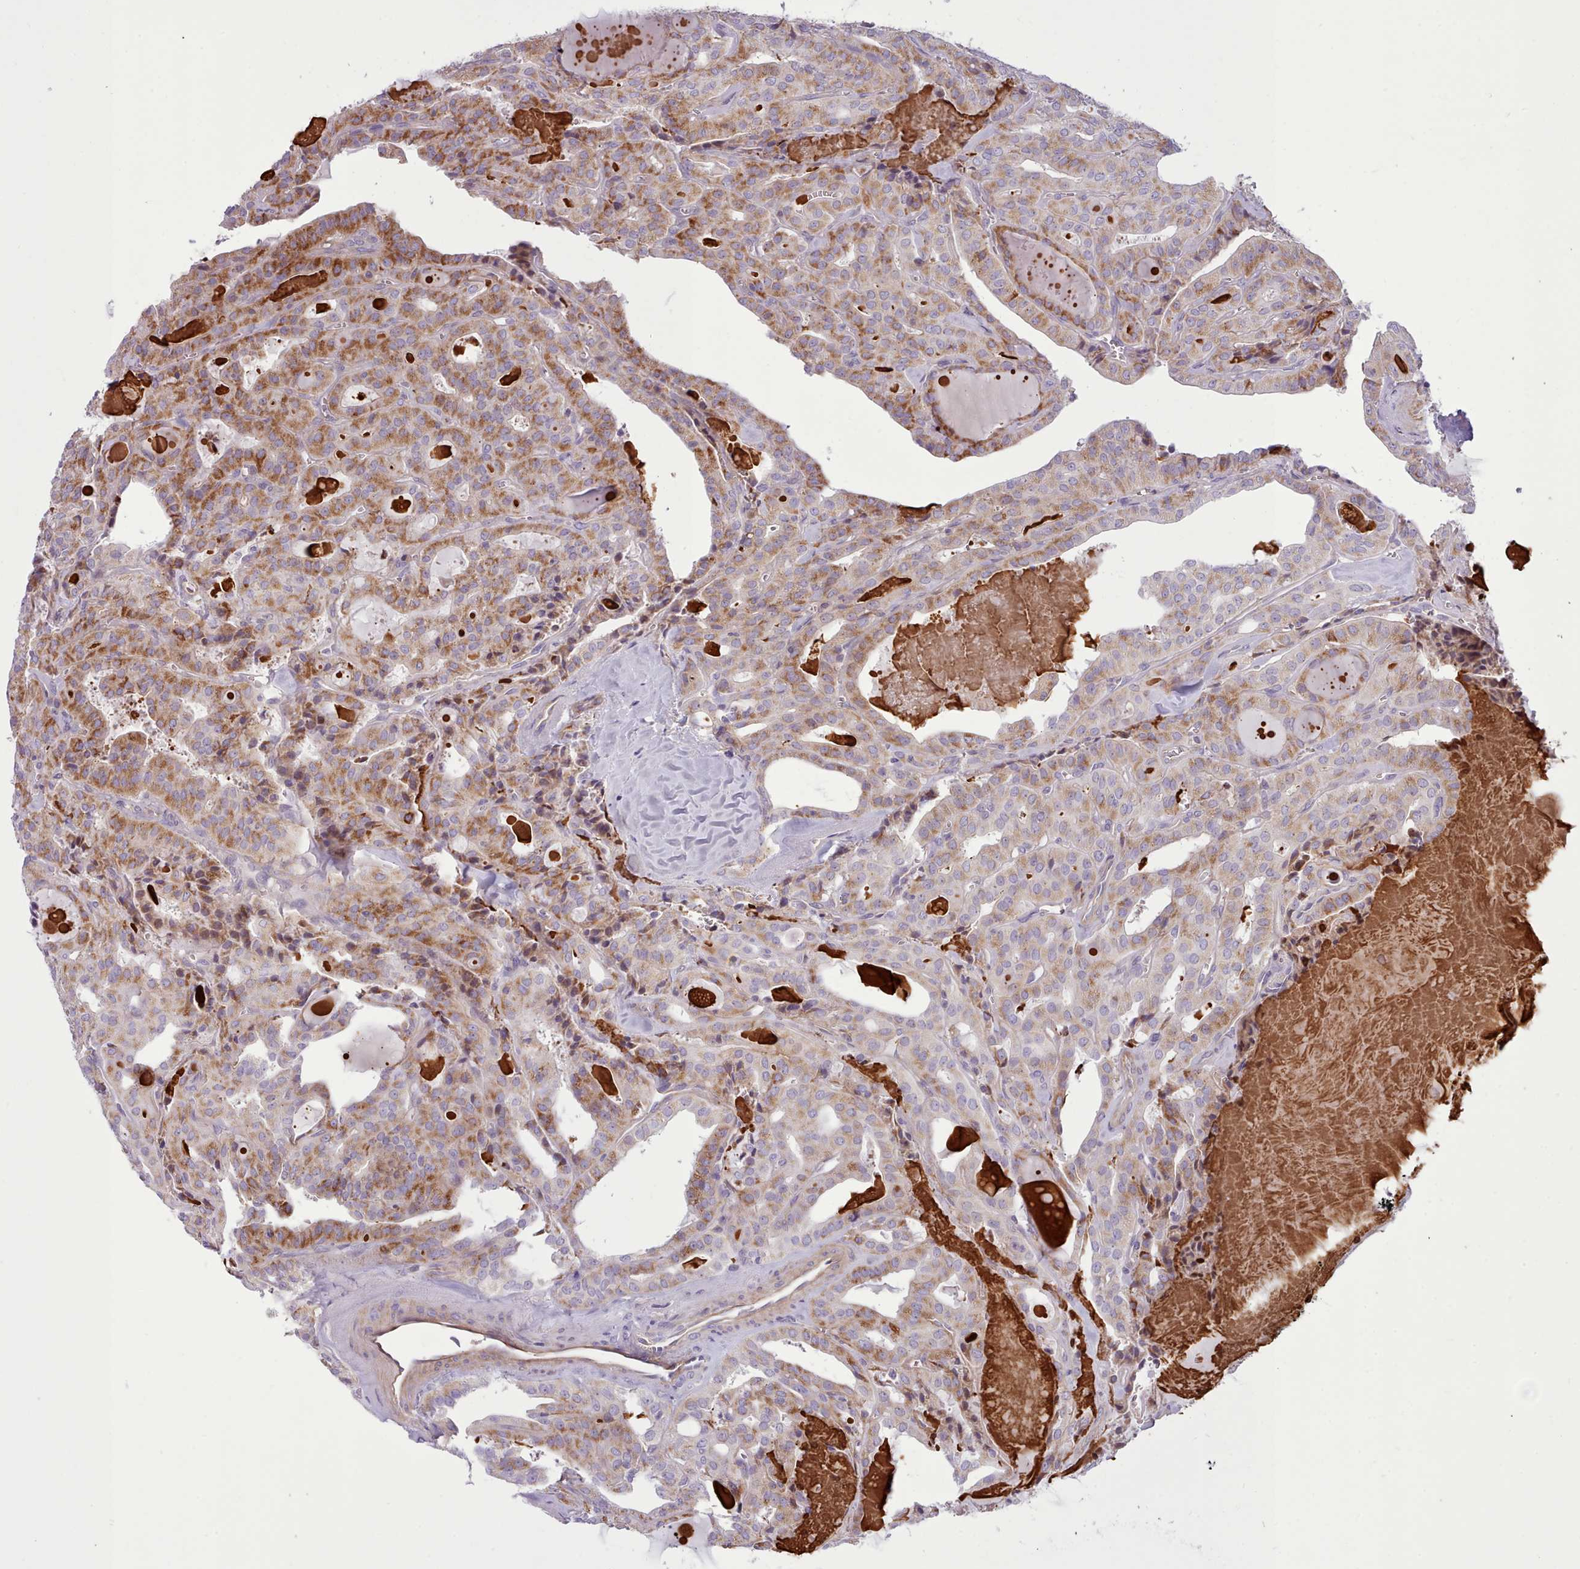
{"staining": {"intensity": "moderate", "quantity": ">75%", "location": "cytoplasmic/membranous"}, "tissue": "thyroid cancer", "cell_type": "Tumor cells", "image_type": "cancer", "snomed": [{"axis": "morphology", "description": "Papillary adenocarcinoma, NOS"}, {"axis": "topography", "description": "Thyroid gland"}], "caption": "Thyroid cancer stained for a protein reveals moderate cytoplasmic/membranous positivity in tumor cells. Using DAB (3,3'-diaminobenzidine) (brown) and hematoxylin (blue) stains, captured at high magnification using brightfield microscopy.", "gene": "TENT4B", "patient": {"sex": "male", "age": 52}}